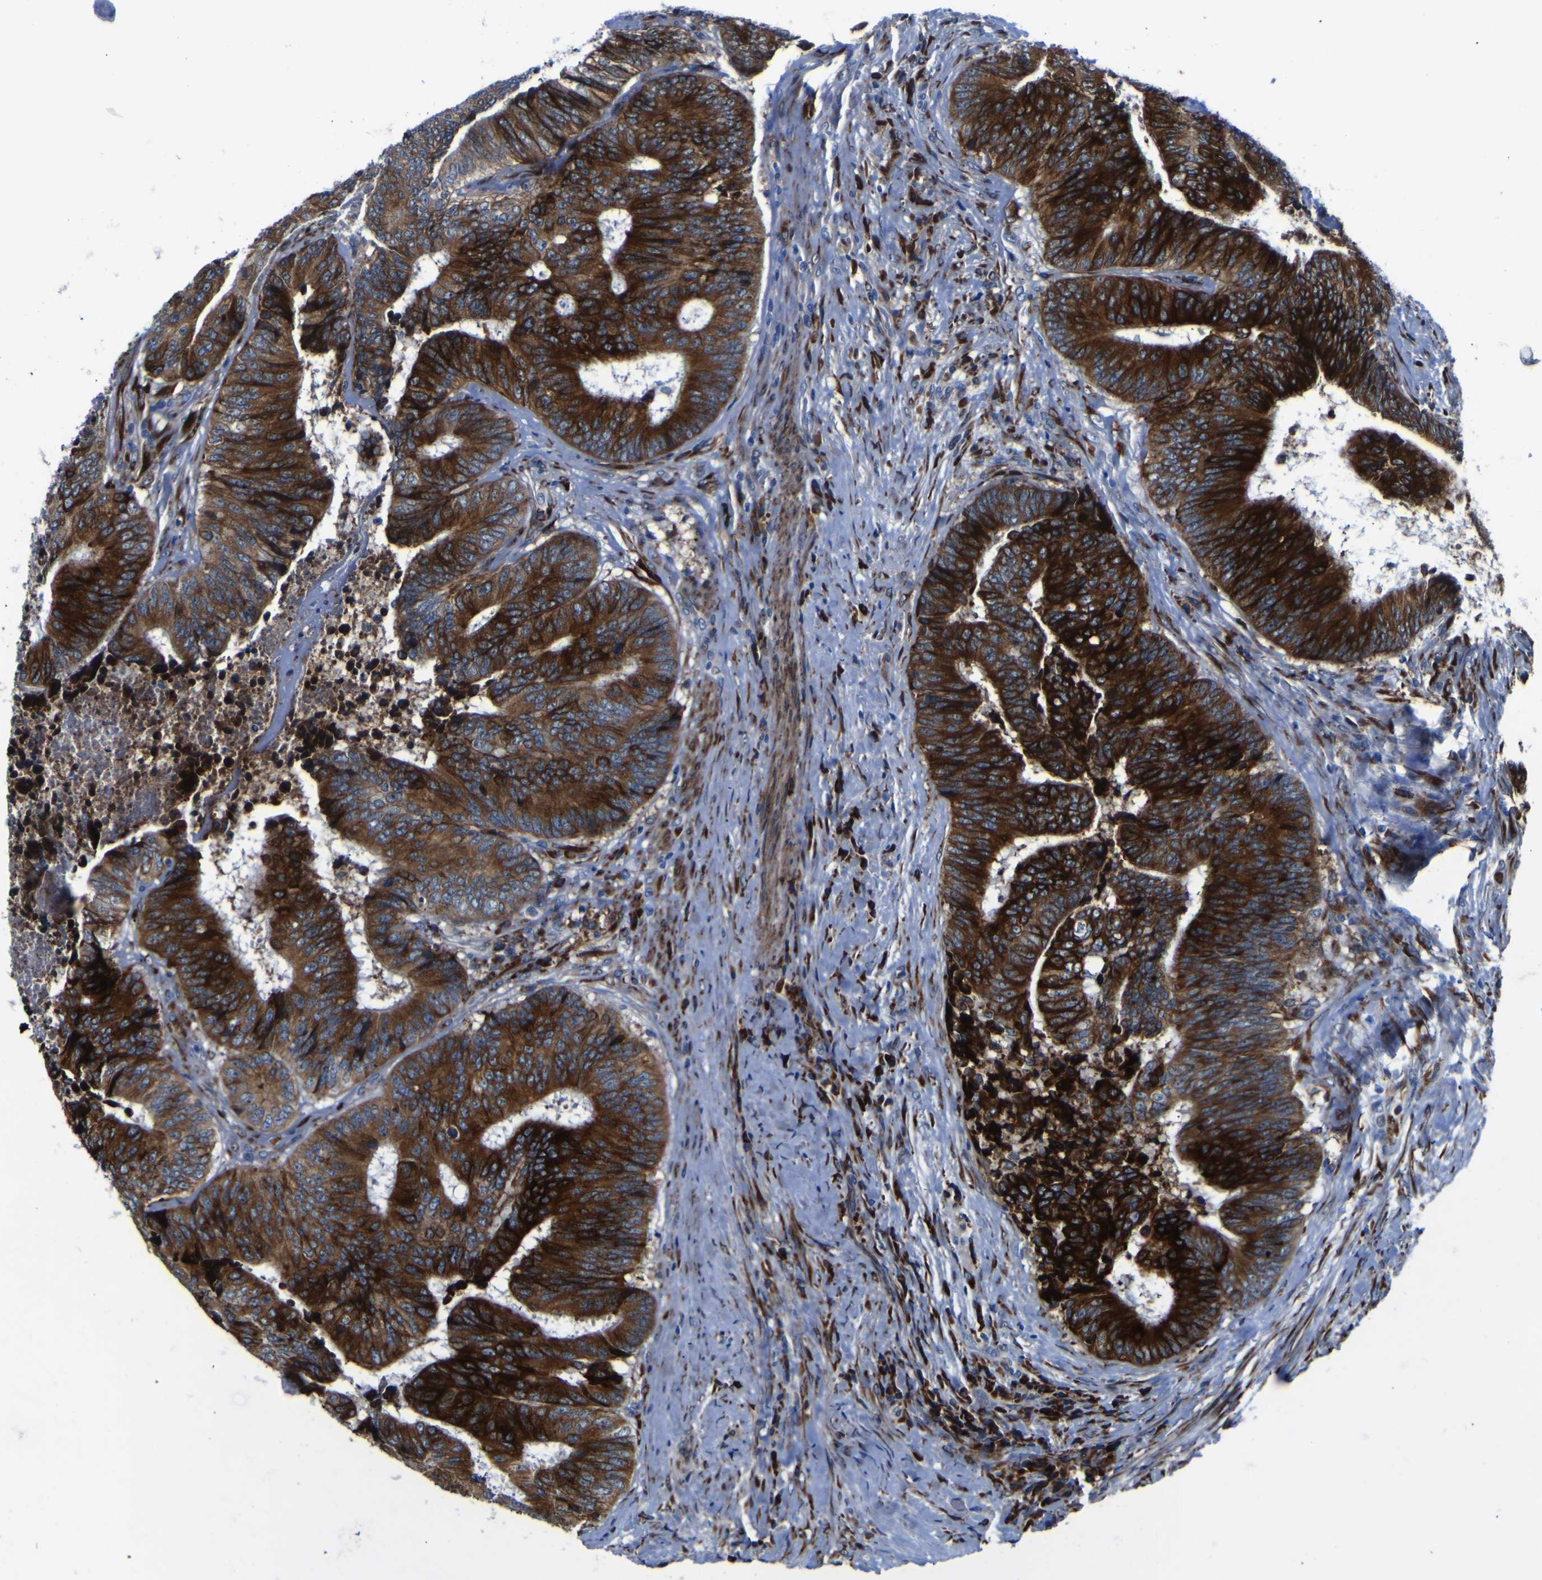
{"staining": {"intensity": "strong", "quantity": "25%-75%", "location": "cytoplasmic/membranous"}, "tissue": "colorectal cancer", "cell_type": "Tumor cells", "image_type": "cancer", "snomed": [{"axis": "morphology", "description": "Adenocarcinoma, NOS"}, {"axis": "topography", "description": "Rectum"}], "caption": "This is an image of immunohistochemistry staining of adenocarcinoma (colorectal), which shows strong staining in the cytoplasmic/membranous of tumor cells.", "gene": "SCD", "patient": {"sex": "male", "age": 72}}